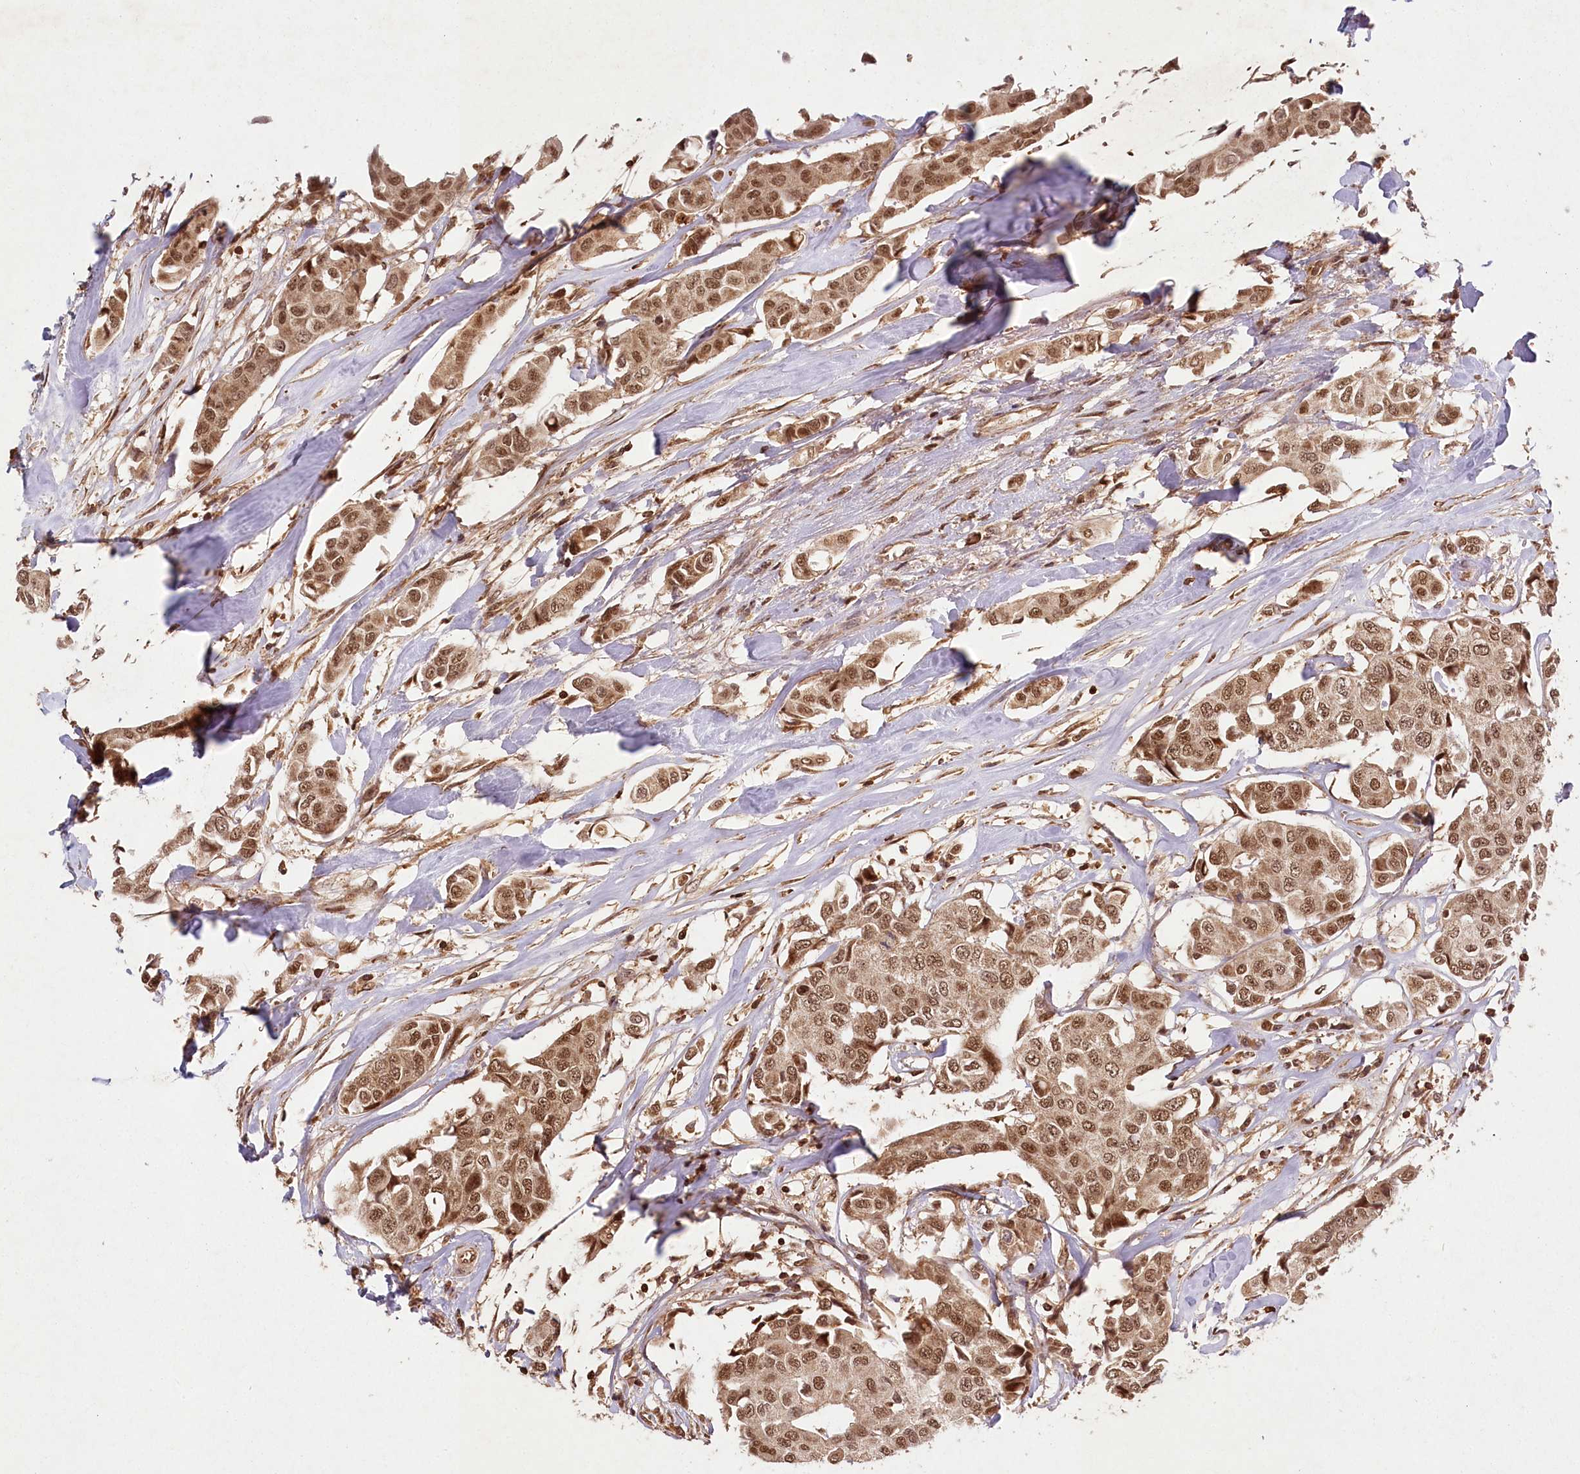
{"staining": {"intensity": "moderate", "quantity": ">75%", "location": "cytoplasmic/membranous,nuclear"}, "tissue": "breast cancer", "cell_type": "Tumor cells", "image_type": "cancer", "snomed": [{"axis": "morphology", "description": "Duct carcinoma"}, {"axis": "topography", "description": "Breast"}], "caption": "There is medium levels of moderate cytoplasmic/membranous and nuclear positivity in tumor cells of breast cancer, as demonstrated by immunohistochemical staining (brown color).", "gene": "MICU1", "patient": {"sex": "female", "age": 80}}